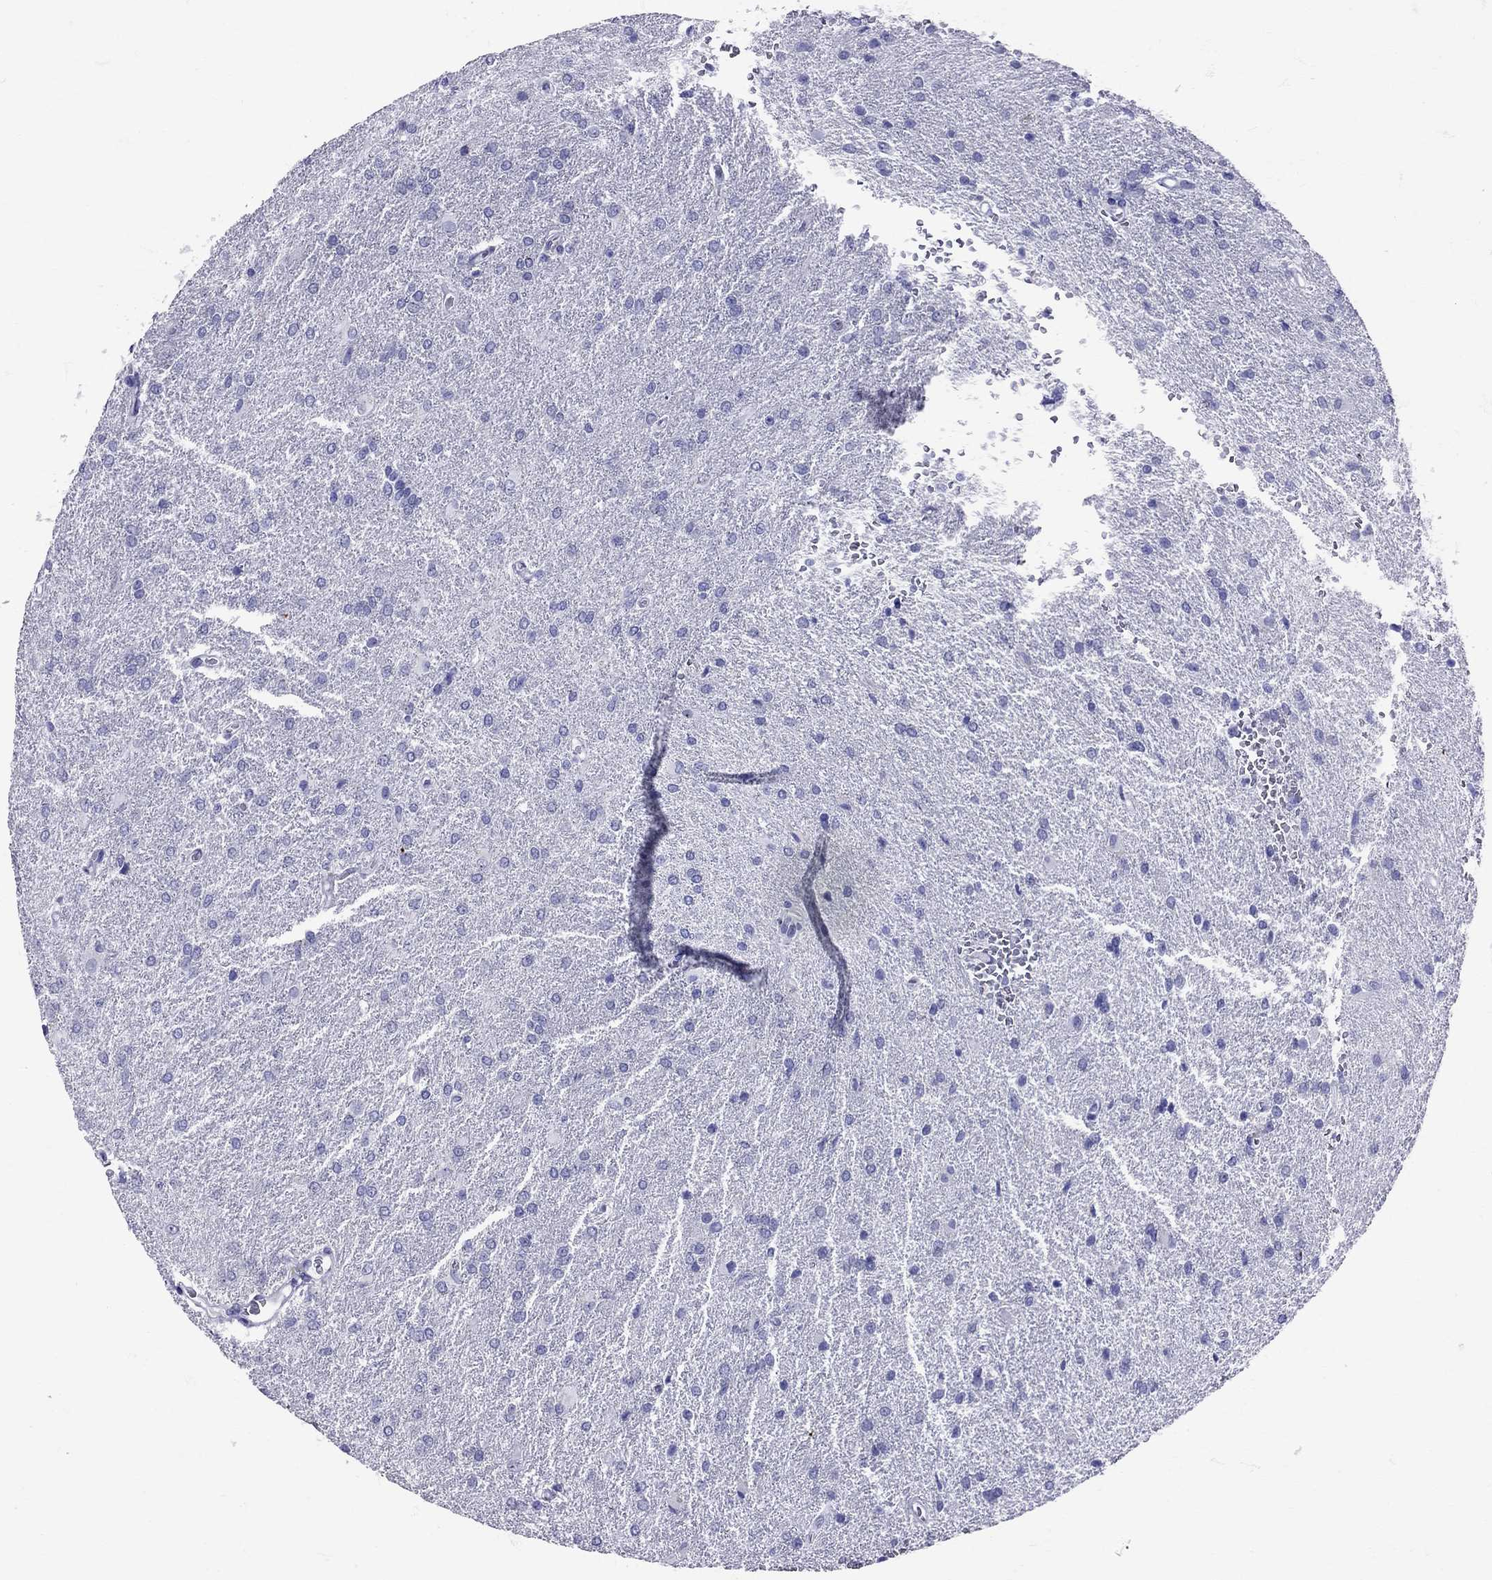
{"staining": {"intensity": "negative", "quantity": "none", "location": "none"}, "tissue": "glioma", "cell_type": "Tumor cells", "image_type": "cancer", "snomed": [{"axis": "morphology", "description": "Glioma, malignant, High grade"}, {"axis": "topography", "description": "Brain"}], "caption": "Immunohistochemistry (IHC) of human glioma reveals no positivity in tumor cells. (DAB (3,3'-diaminobenzidine) IHC, high magnification).", "gene": "AVP", "patient": {"sex": "male", "age": 68}}